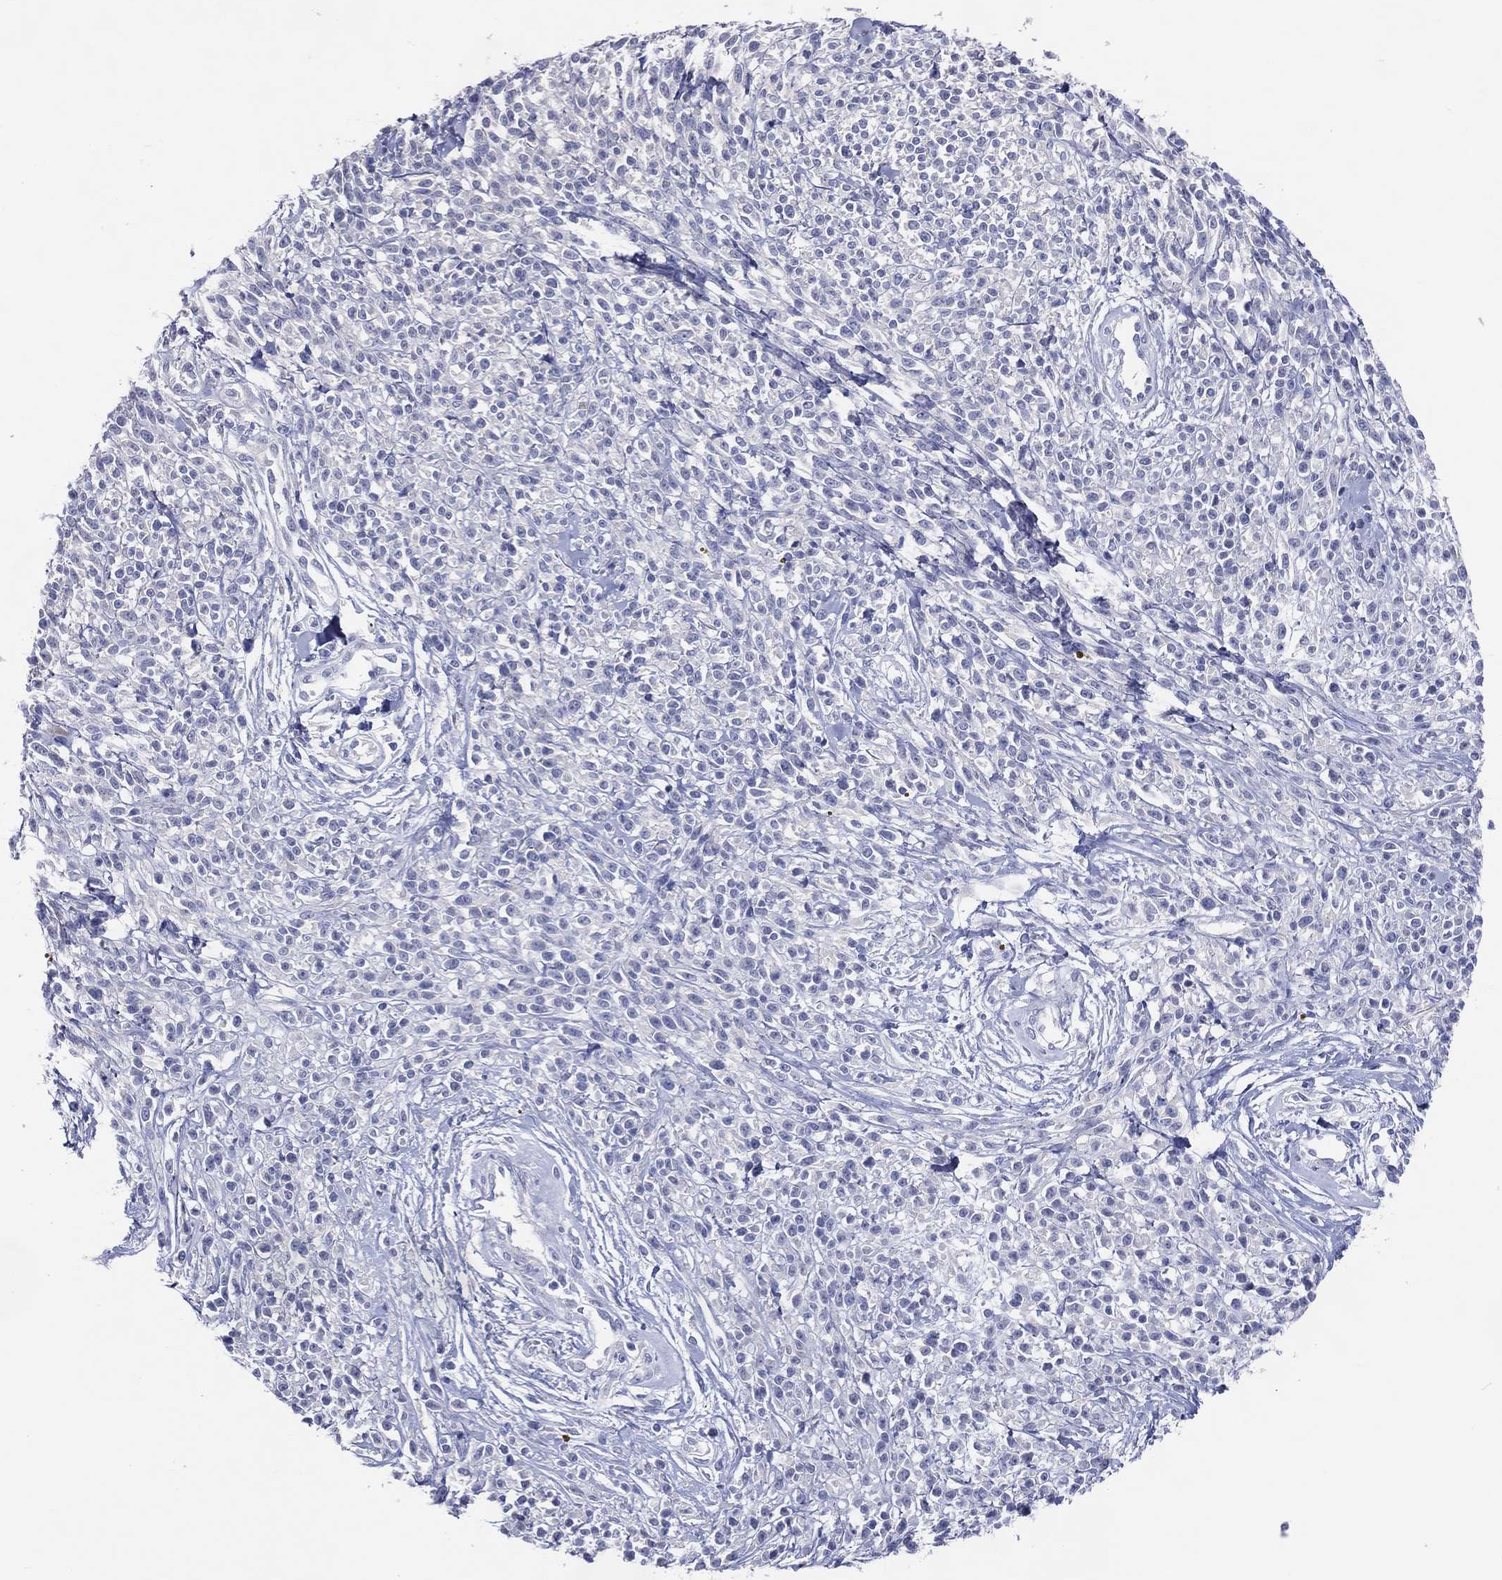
{"staining": {"intensity": "negative", "quantity": "none", "location": "none"}, "tissue": "melanoma", "cell_type": "Tumor cells", "image_type": "cancer", "snomed": [{"axis": "morphology", "description": "Malignant melanoma, NOS"}, {"axis": "topography", "description": "Skin"}, {"axis": "topography", "description": "Skin of trunk"}], "caption": "Protein analysis of melanoma shows no significant positivity in tumor cells. Nuclei are stained in blue.", "gene": "DNAH6", "patient": {"sex": "male", "age": 74}}